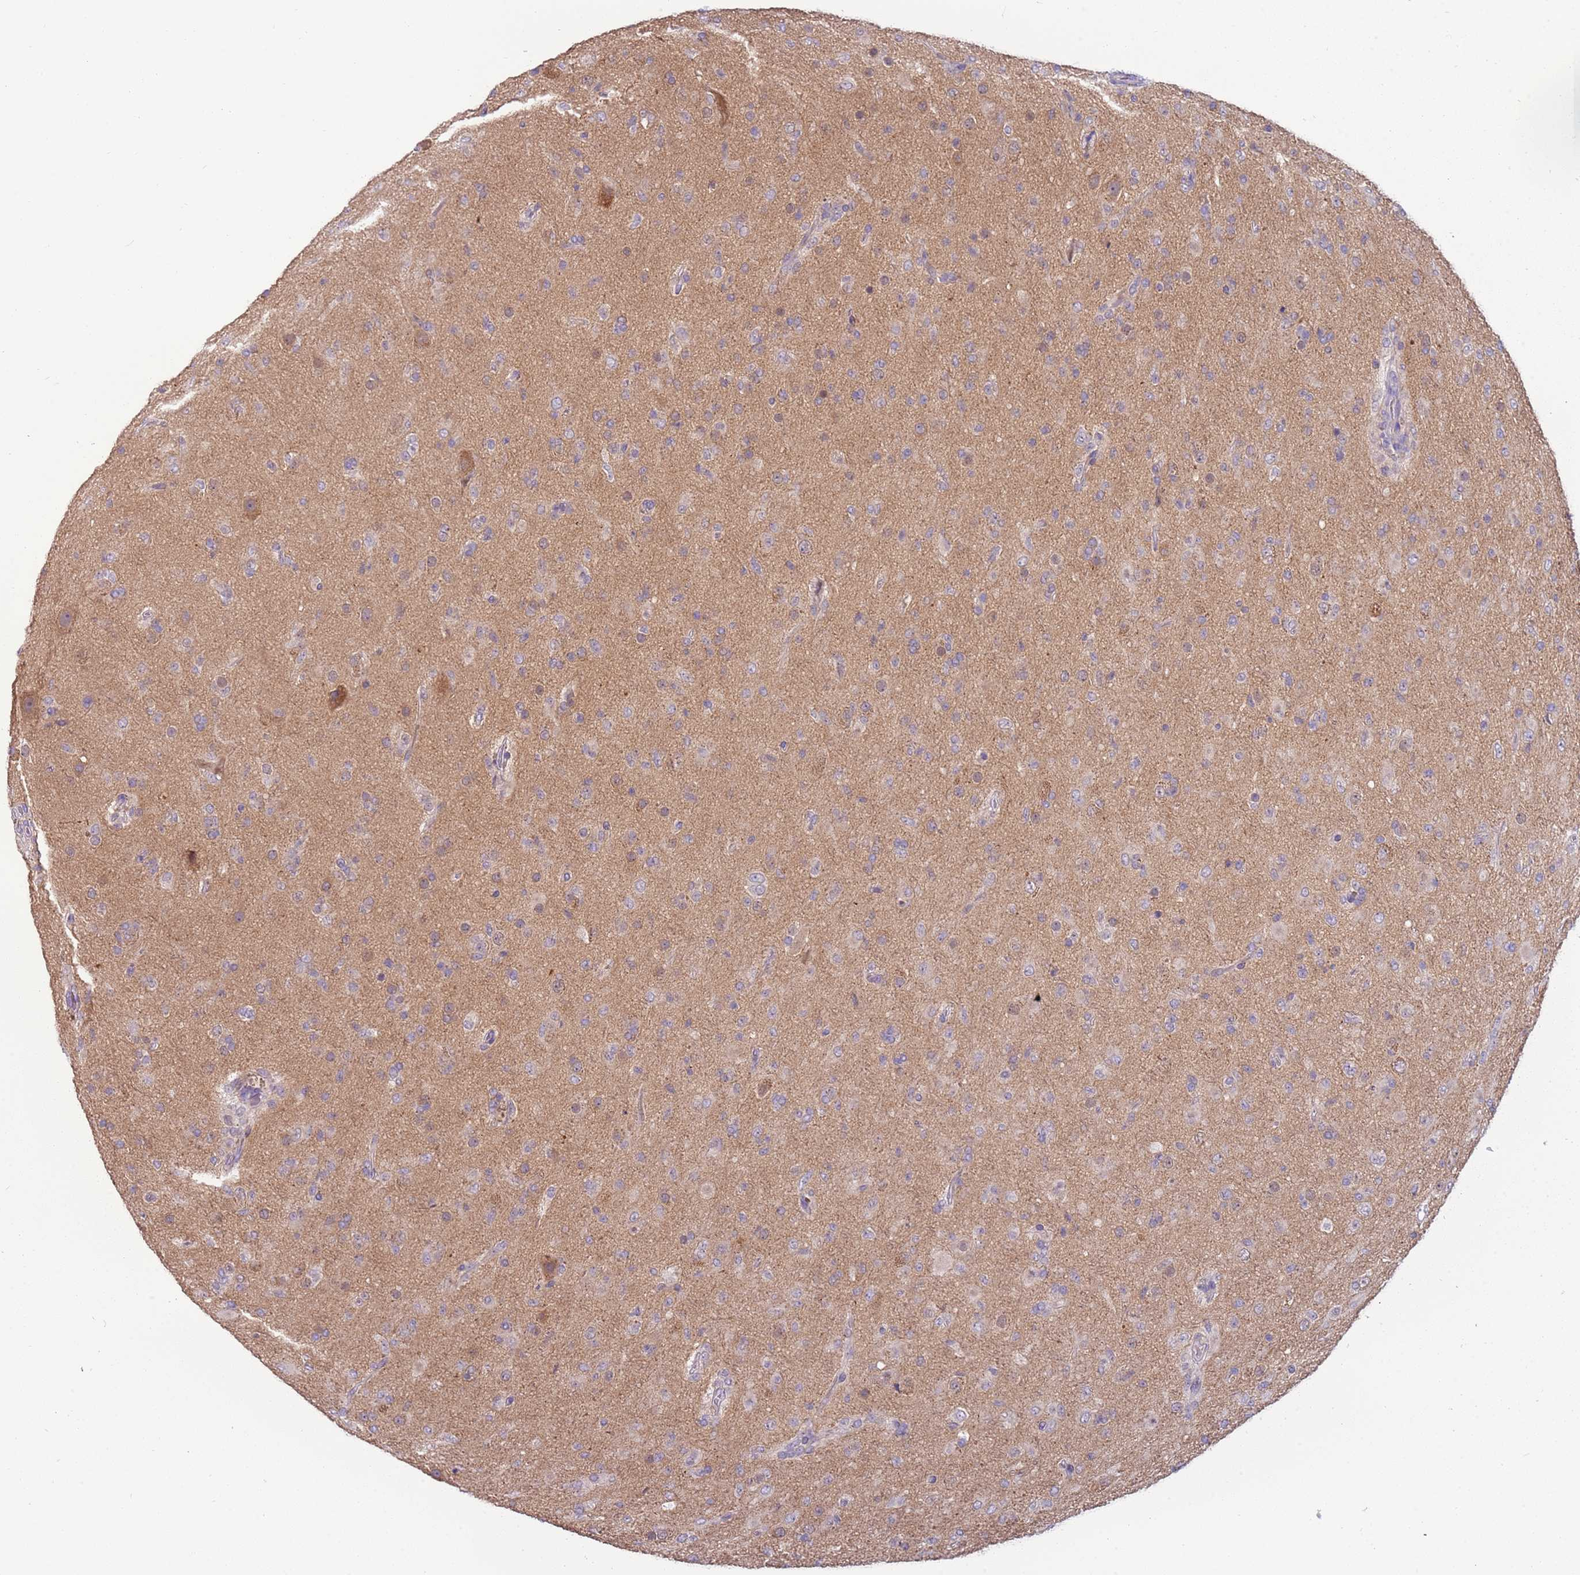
{"staining": {"intensity": "negative", "quantity": "none", "location": "none"}, "tissue": "glioma", "cell_type": "Tumor cells", "image_type": "cancer", "snomed": [{"axis": "morphology", "description": "Glioma, malignant, Low grade"}, {"axis": "topography", "description": "Brain"}], "caption": "Glioma stained for a protein using immunohistochemistry (IHC) demonstrates no positivity tumor cells.", "gene": "ARHGAP5", "patient": {"sex": "male", "age": 65}}